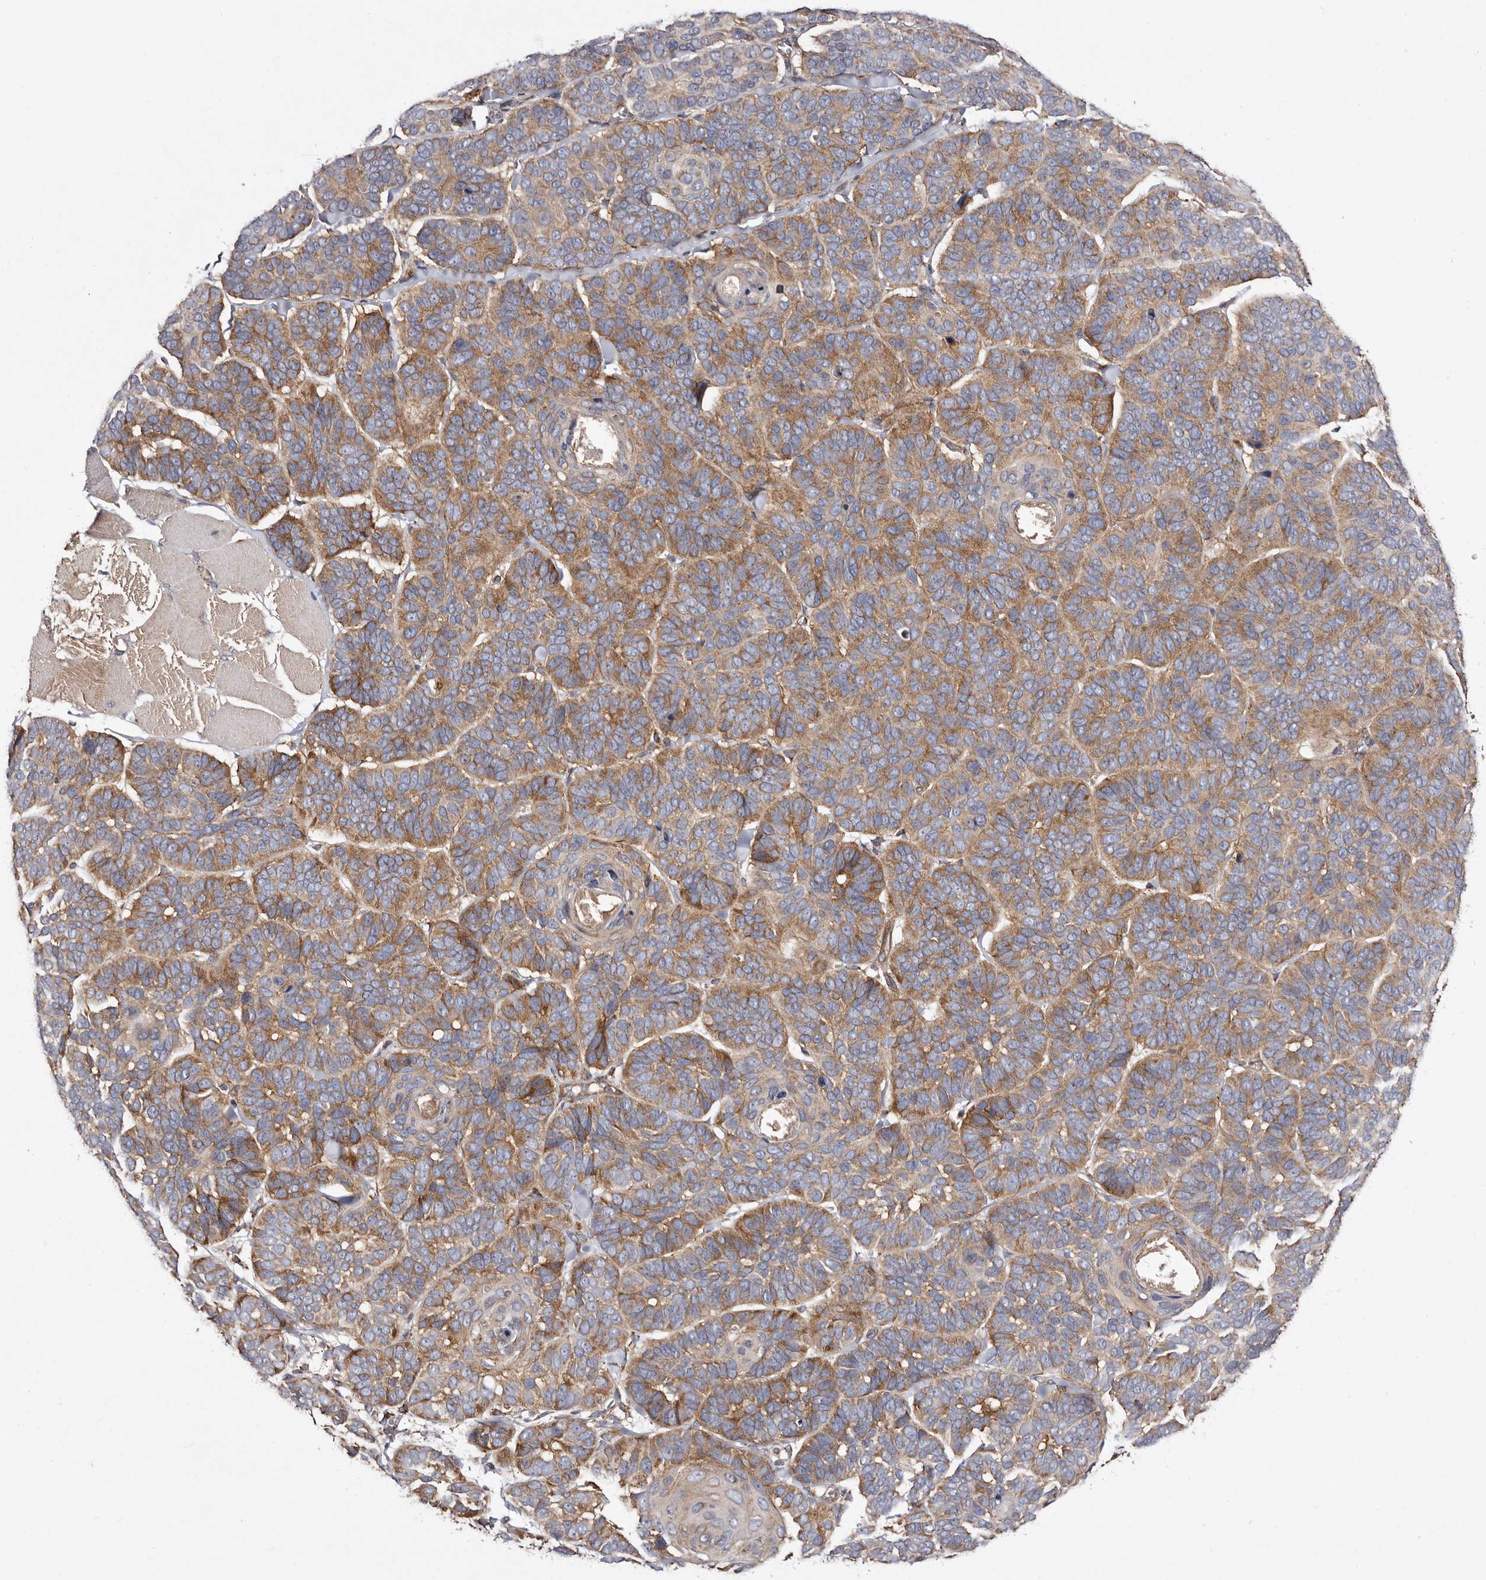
{"staining": {"intensity": "moderate", "quantity": ">75%", "location": "cytoplasmic/membranous"}, "tissue": "skin cancer", "cell_type": "Tumor cells", "image_type": "cancer", "snomed": [{"axis": "morphology", "description": "Basal cell carcinoma"}, {"axis": "topography", "description": "Skin"}], "caption": "The histopathology image demonstrates staining of skin cancer, revealing moderate cytoplasmic/membranous protein staining (brown color) within tumor cells.", "gene": "LUZP1", "patient": {"sex": "male", "age": 62}}